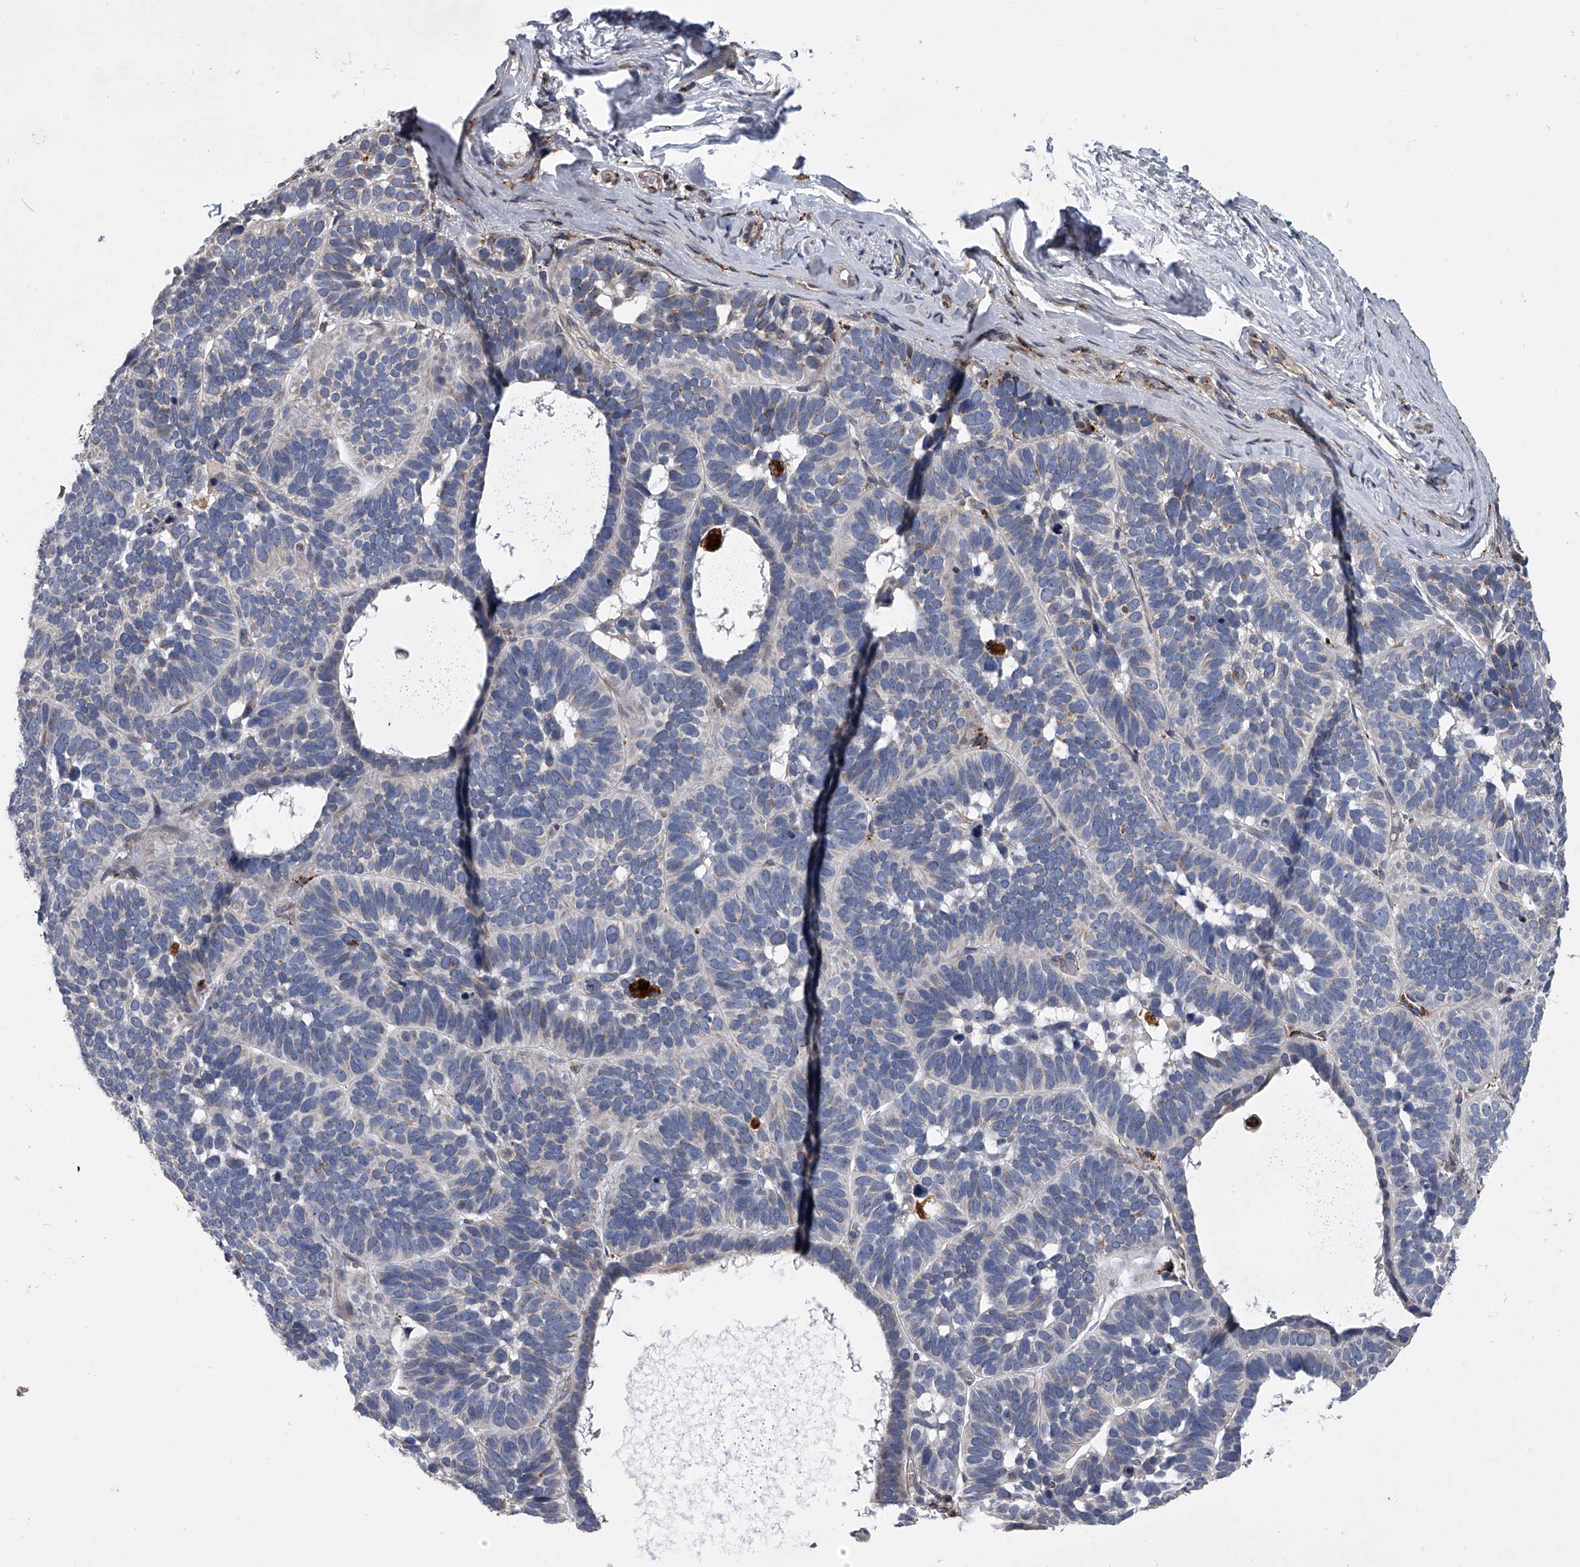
{"staining": {"intensity": "negative", "quantity": "none", "location": "none"}, "tissue": "skin cancer", "cell_type": "Tumor cells", "image_type": "cancer", "snomed": [{"axis": "morphology", "description": "Basal cell carcinoma"}, {"axis": "topography", "description": "Skin"}], "caption": "A micrograph of human skin cancer is negative for staining in tumor cells.", "gene": "TRIM8", "patient": {"sex": "male", "age": 62}}